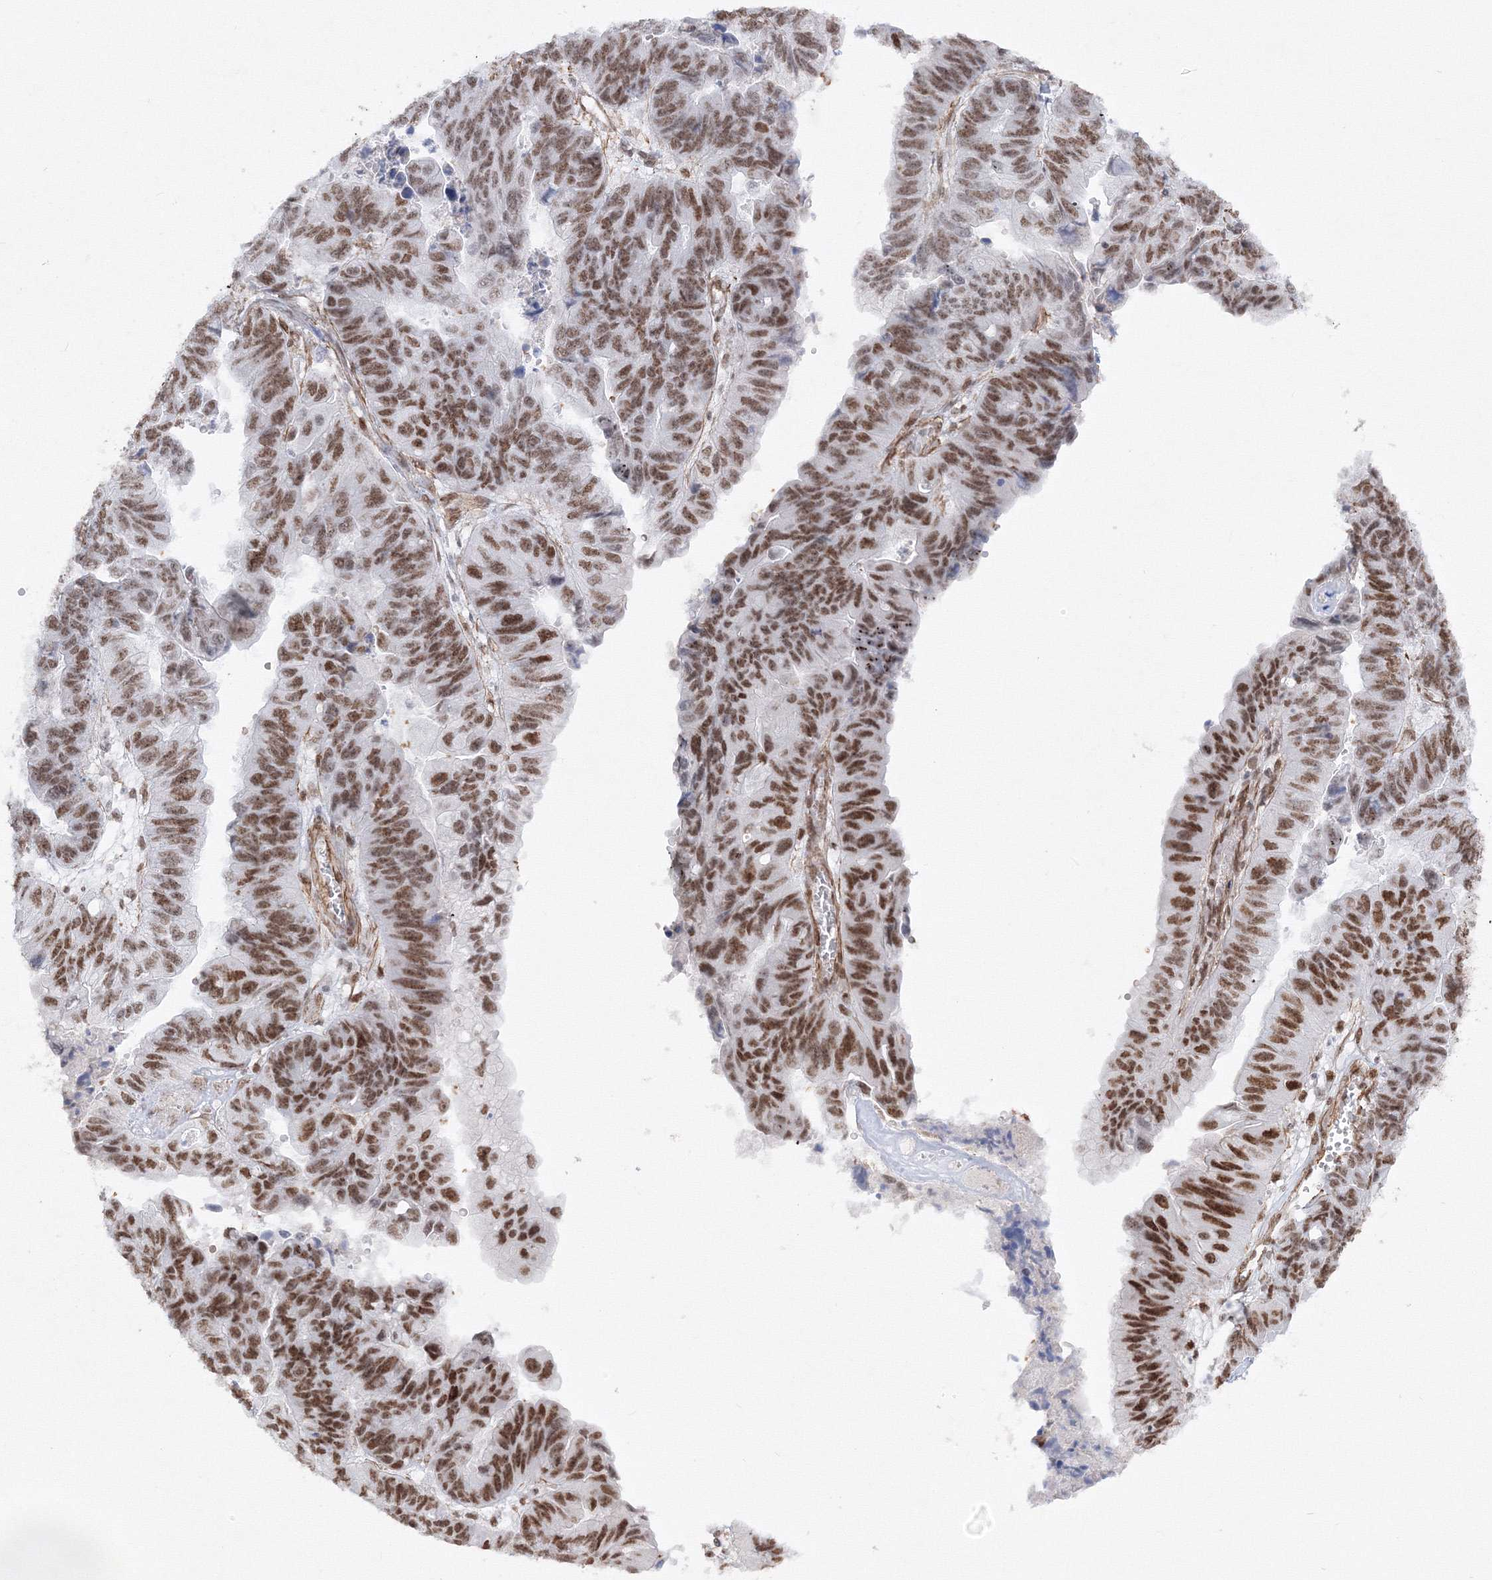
{"staining": {"intensity": "moderate", "quantity": ">75%", "location": "cytoplasmic/membranous"}, "tissue": "stomach cancer", "cell_type": "Tumor cells", "image_type": "cancer", "snomed": [{"axis": "morphology", "description": "Adenocarcinoma, NOS"}, {"axis": "topography", "description": "Stomach"}], "caption": "A photomicrograph showing moderate cytoplasmic/membranous expression in approximately >75% of tumor cells in stomach adenocarcinoma, as visualized by brown immunohistochemical staining.", "gene": "ZNF638", "patient": {"sex": "male", "age": 59}}